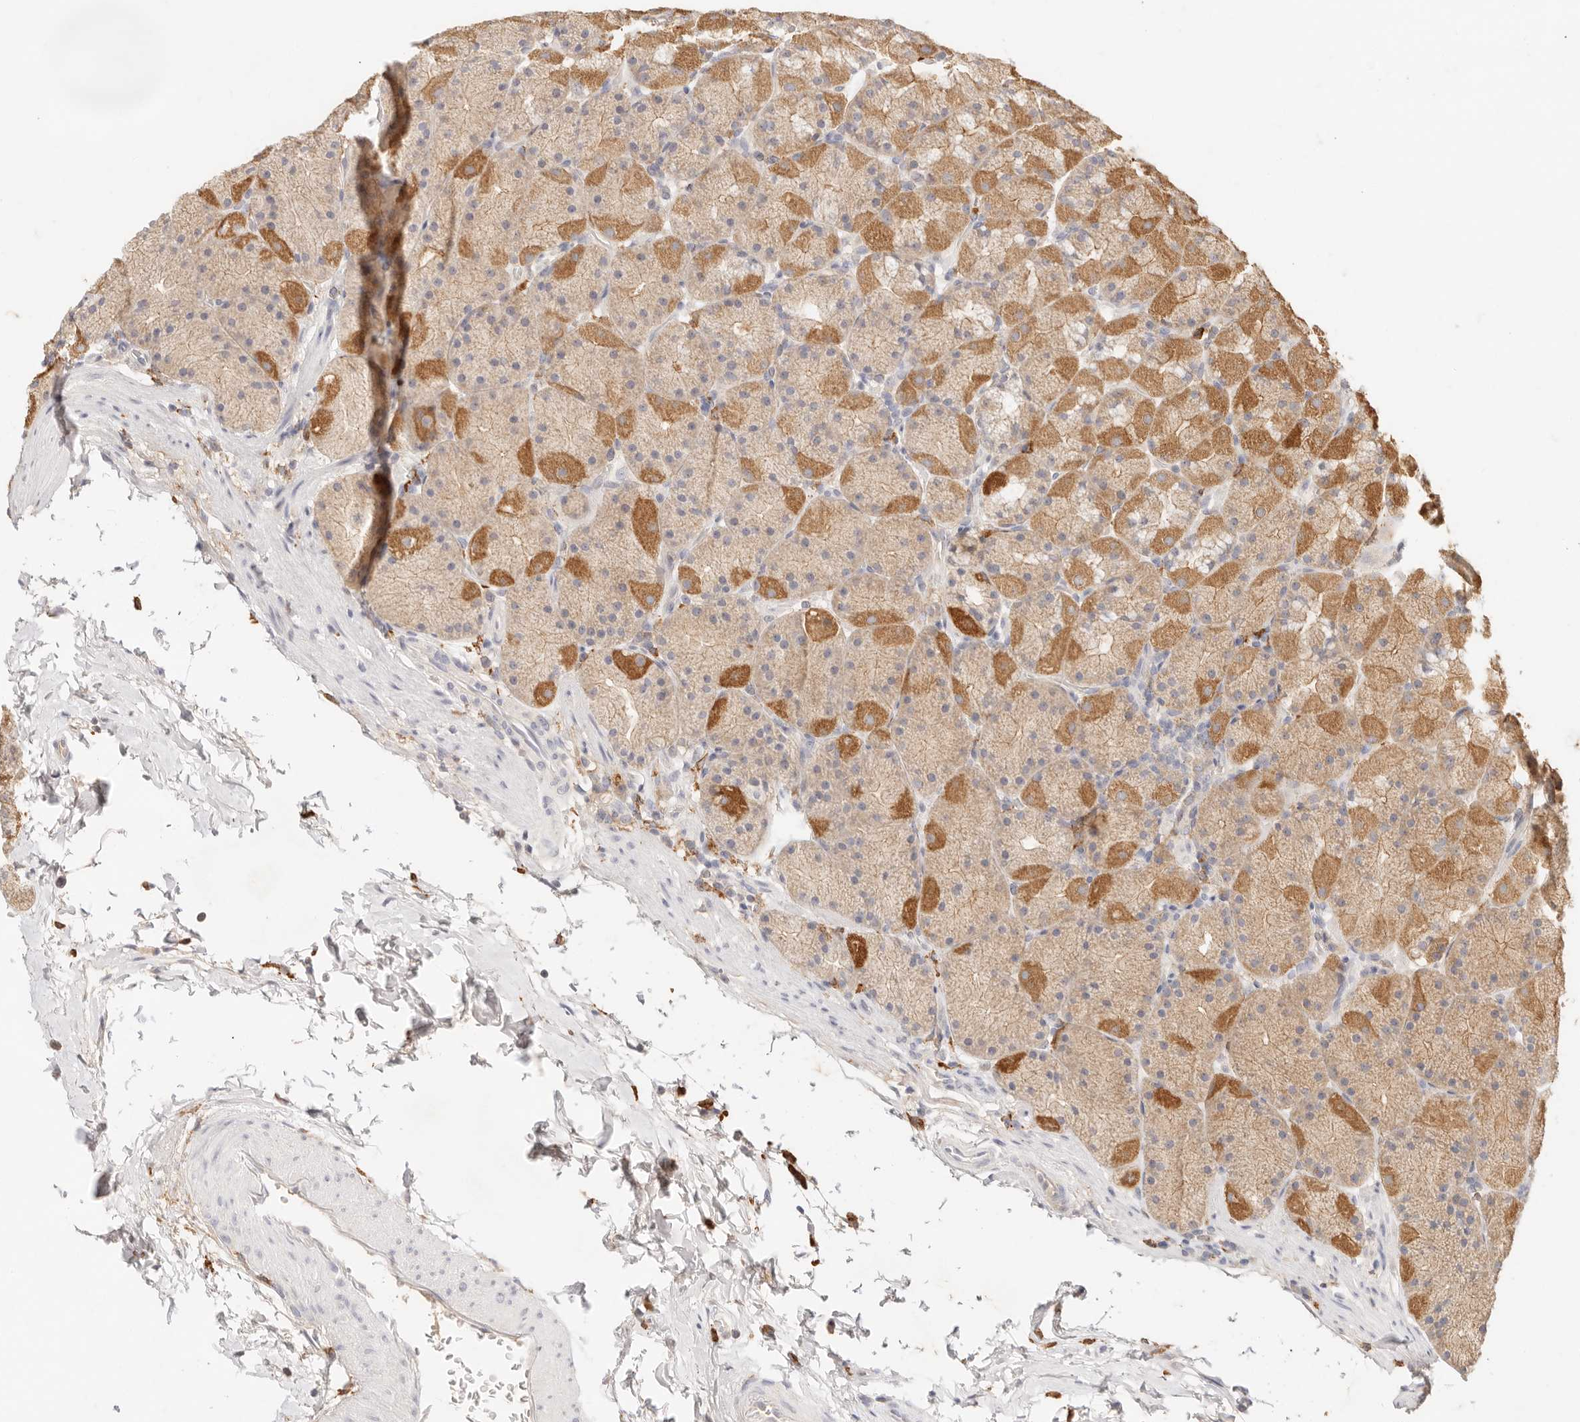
{"staining": {"intensity": "moderate", "quantity": ">75%", "location": "cytoplasmic/membranous"}, "tissue": "stomach", "cell_type": "Glandular cells", "image_type": "normal", "snomed": [{"axis": "morphology", "description": "Normal tissue, NOS"}, {"axis": "topography", "description": "Stomach, upper"}, {"axis": "topography", "description": "Stomach"}], "caption": "Immunohistochemical staining of unremarkable human stomach exhibits >75% levels of moderate cytoplasmic/membranous protein expression in approximately >75% of glandular cells.", "gene": "HK2", "patient": {"sex": "male", "age": 48}}